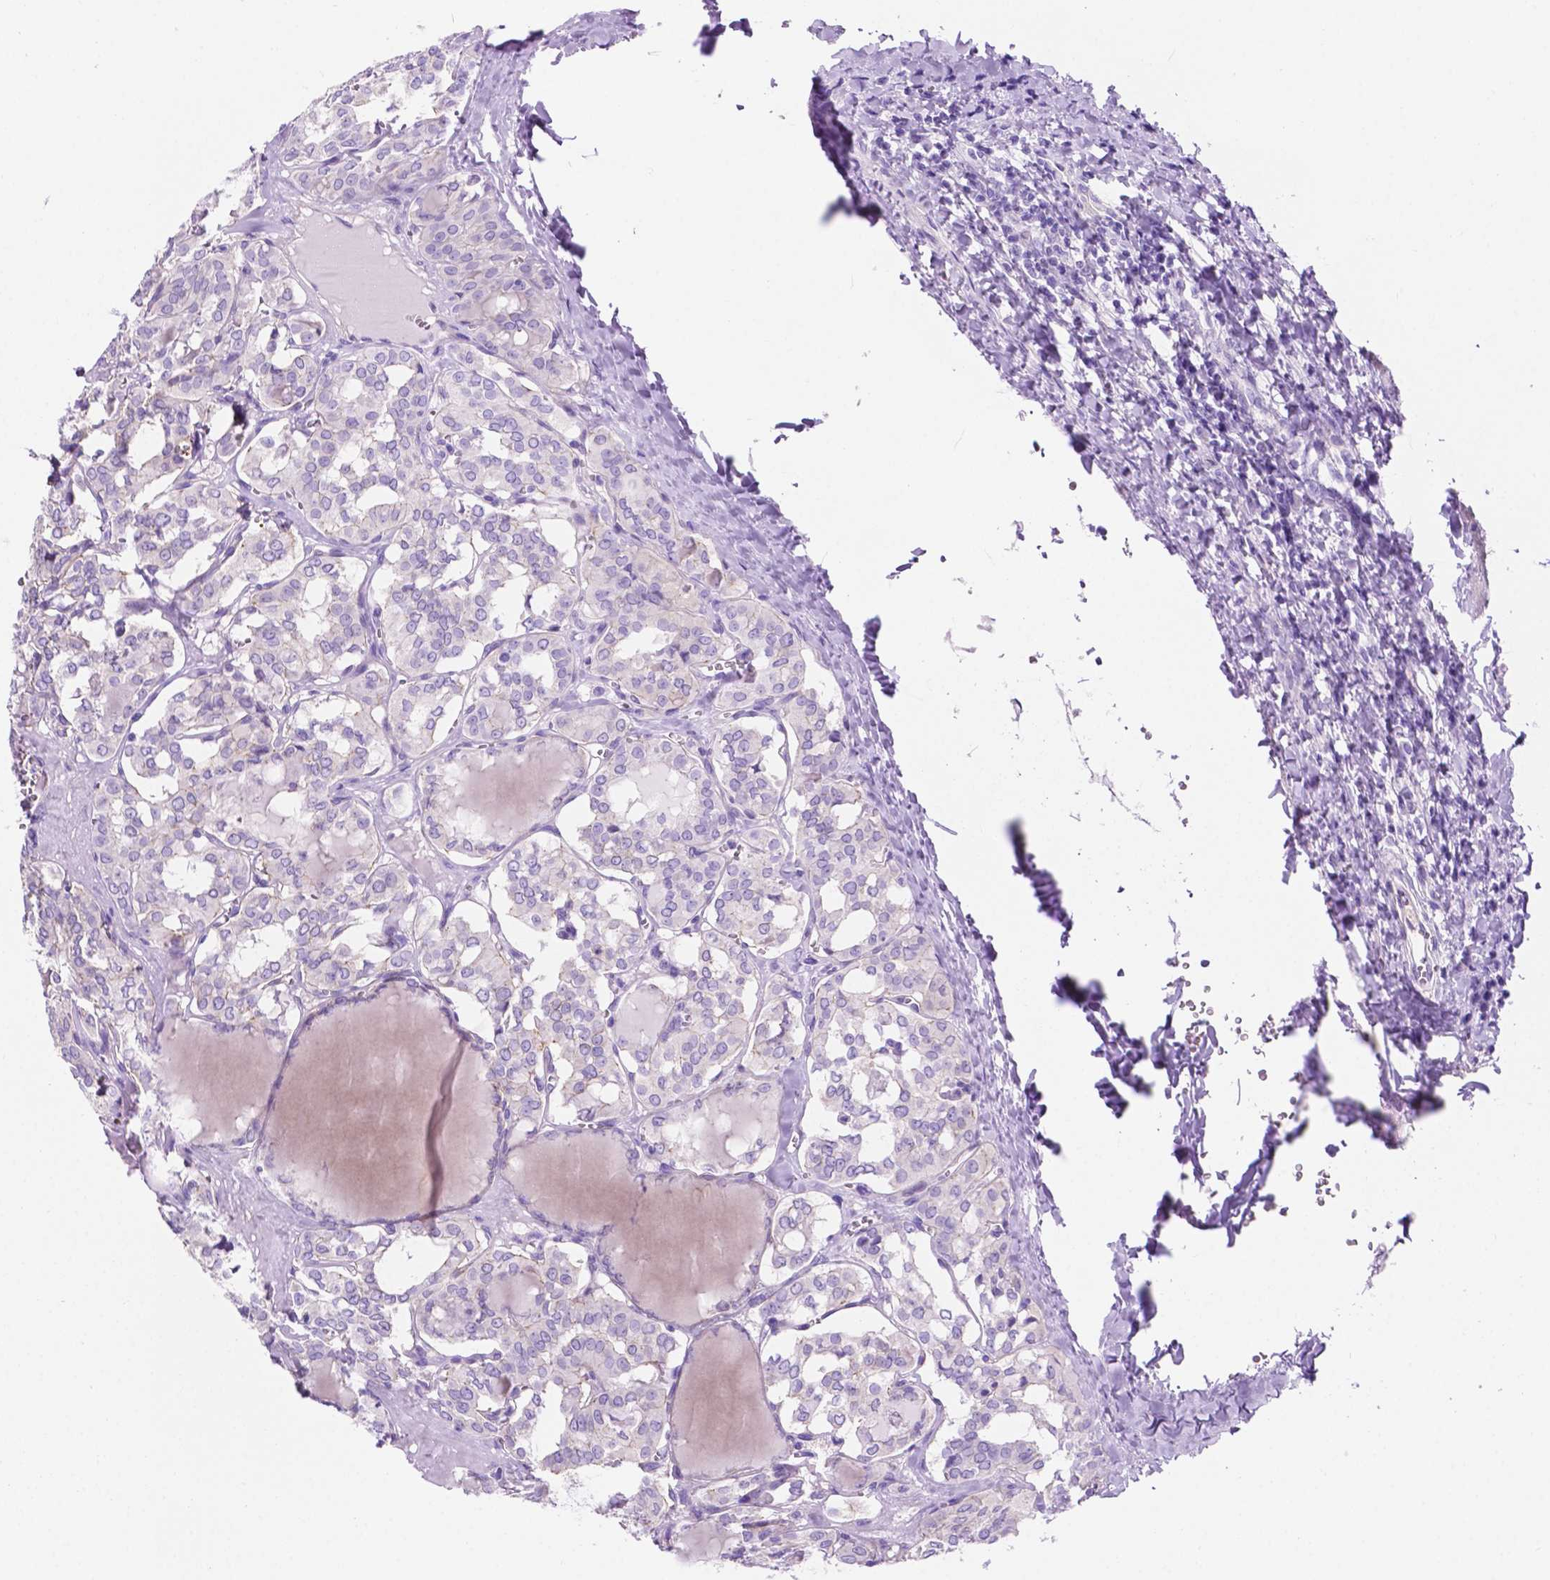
{"staining": {"intensity": "negative", "quantity": "none", "location": "none"}, "tissue": "thyroid cancer", "cell_type": "Tumor cells", "image_type": "cancer", "snomed": [{"axis": "morphology", "description": "Papillary adenocarcinoma, NOS"}, {"axis": "topography", "description": "Thyroid gland"}], "caption": "Immunohistochemistry (IHC) histopathology image of neoplastic tissue: thyroid papillary adenocarcinoma stained with DAB shows no significant protein staining in tumor cells. Nuclei are stained in blue.", "gene": "IGFN1", "patient": {"sex": "female", "age": 41}}